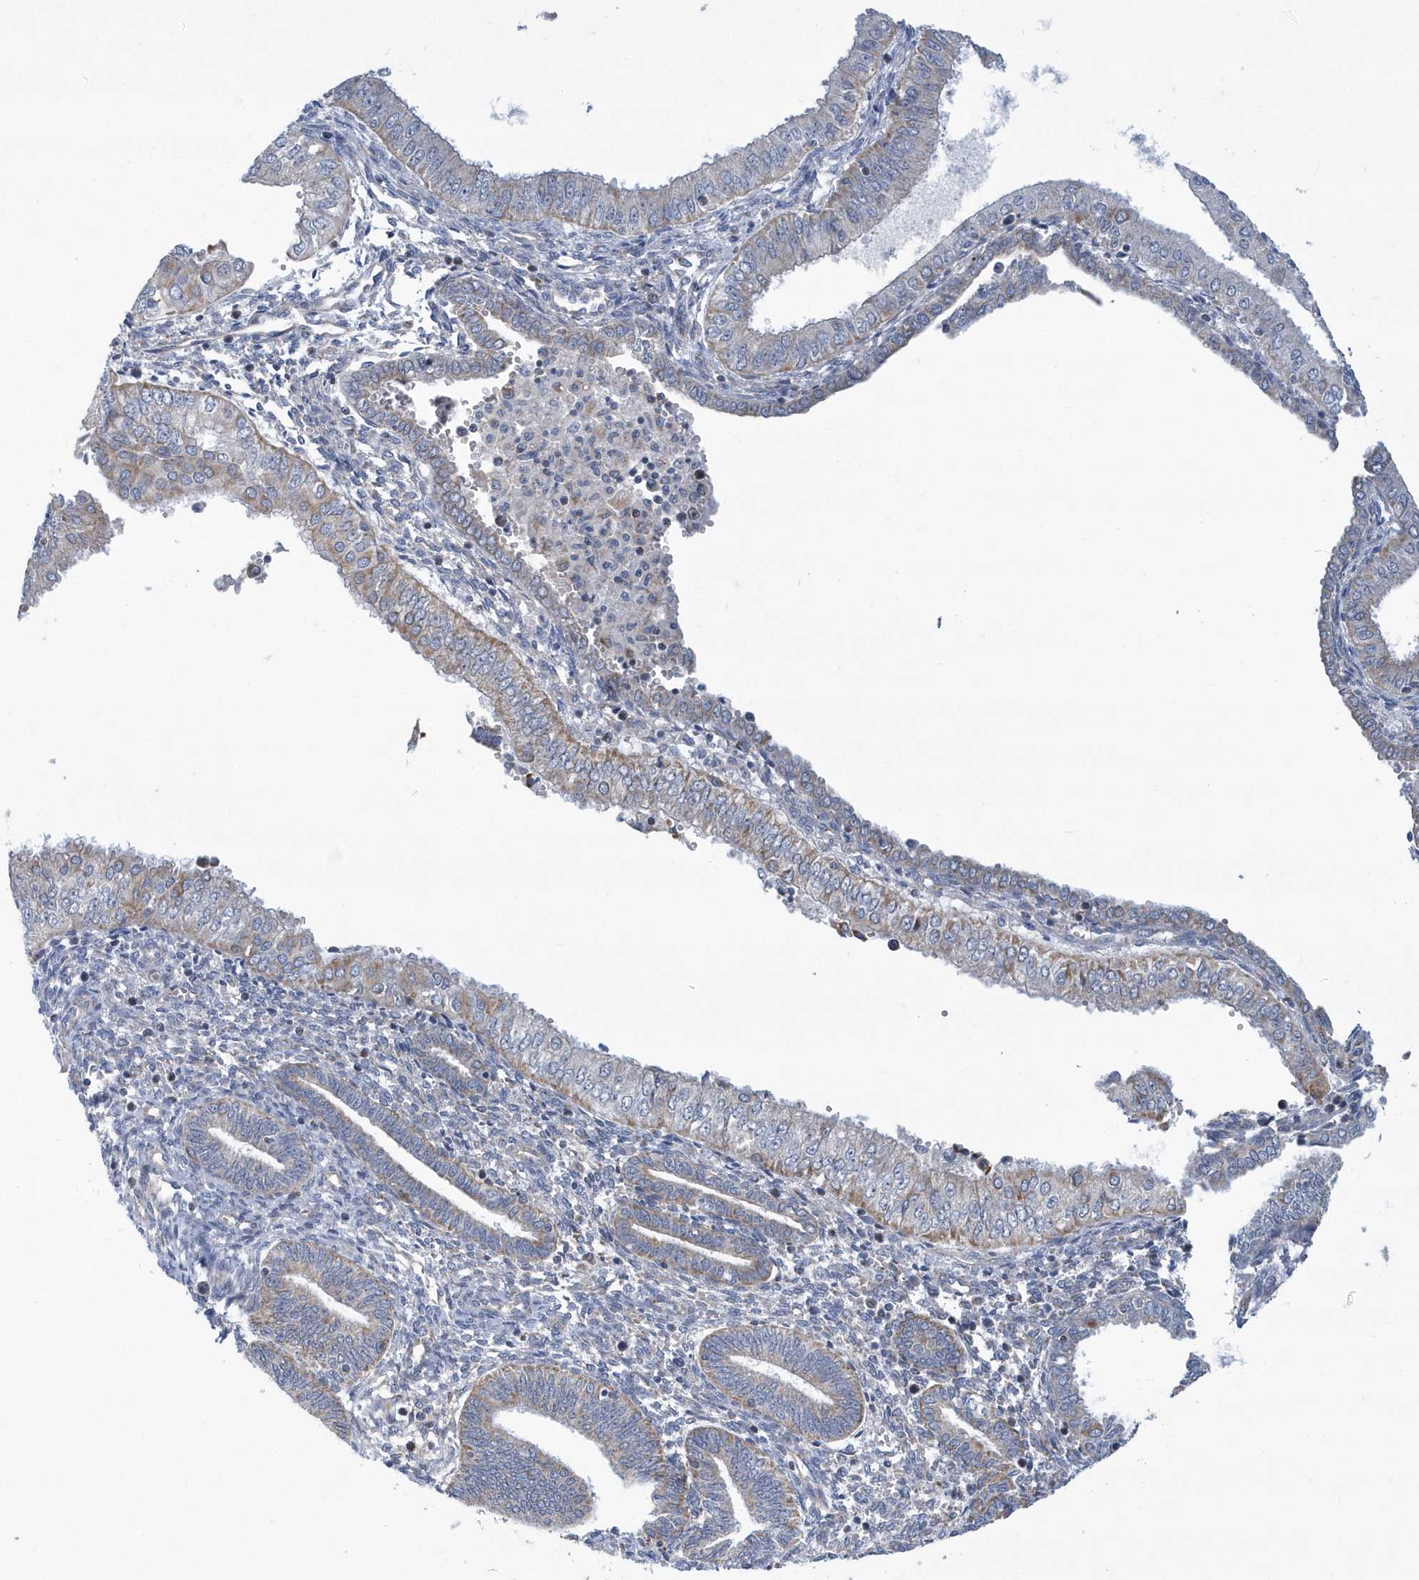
{"staining": {"intensity": "weak", "quantity": "25%-75%", "location": "cytoplasmic/membranous"}, "tissue": "endometrial cancer", "cell_type": "Tumor cells", "image_type": "cancer", "snomed": [{"axis": "morphology", "description": "Normal tissue, NOS"}, {"axis": "morphology", "description": "Adenocarcinoma, NOS"}, {"axis": "topography", "description": "Endometrium"}], "caption": "A low amount of weak cytoplasmic/membranous positivity is identified in approximately 25%-75% of tumor cells in adenocarcinoma (endometrial) tissue. (brown staining indicates protein expression, while blue staining denotes nuclei).", "gene": "VWA5B2", "patient": {"sex": "female", "age": 53}}